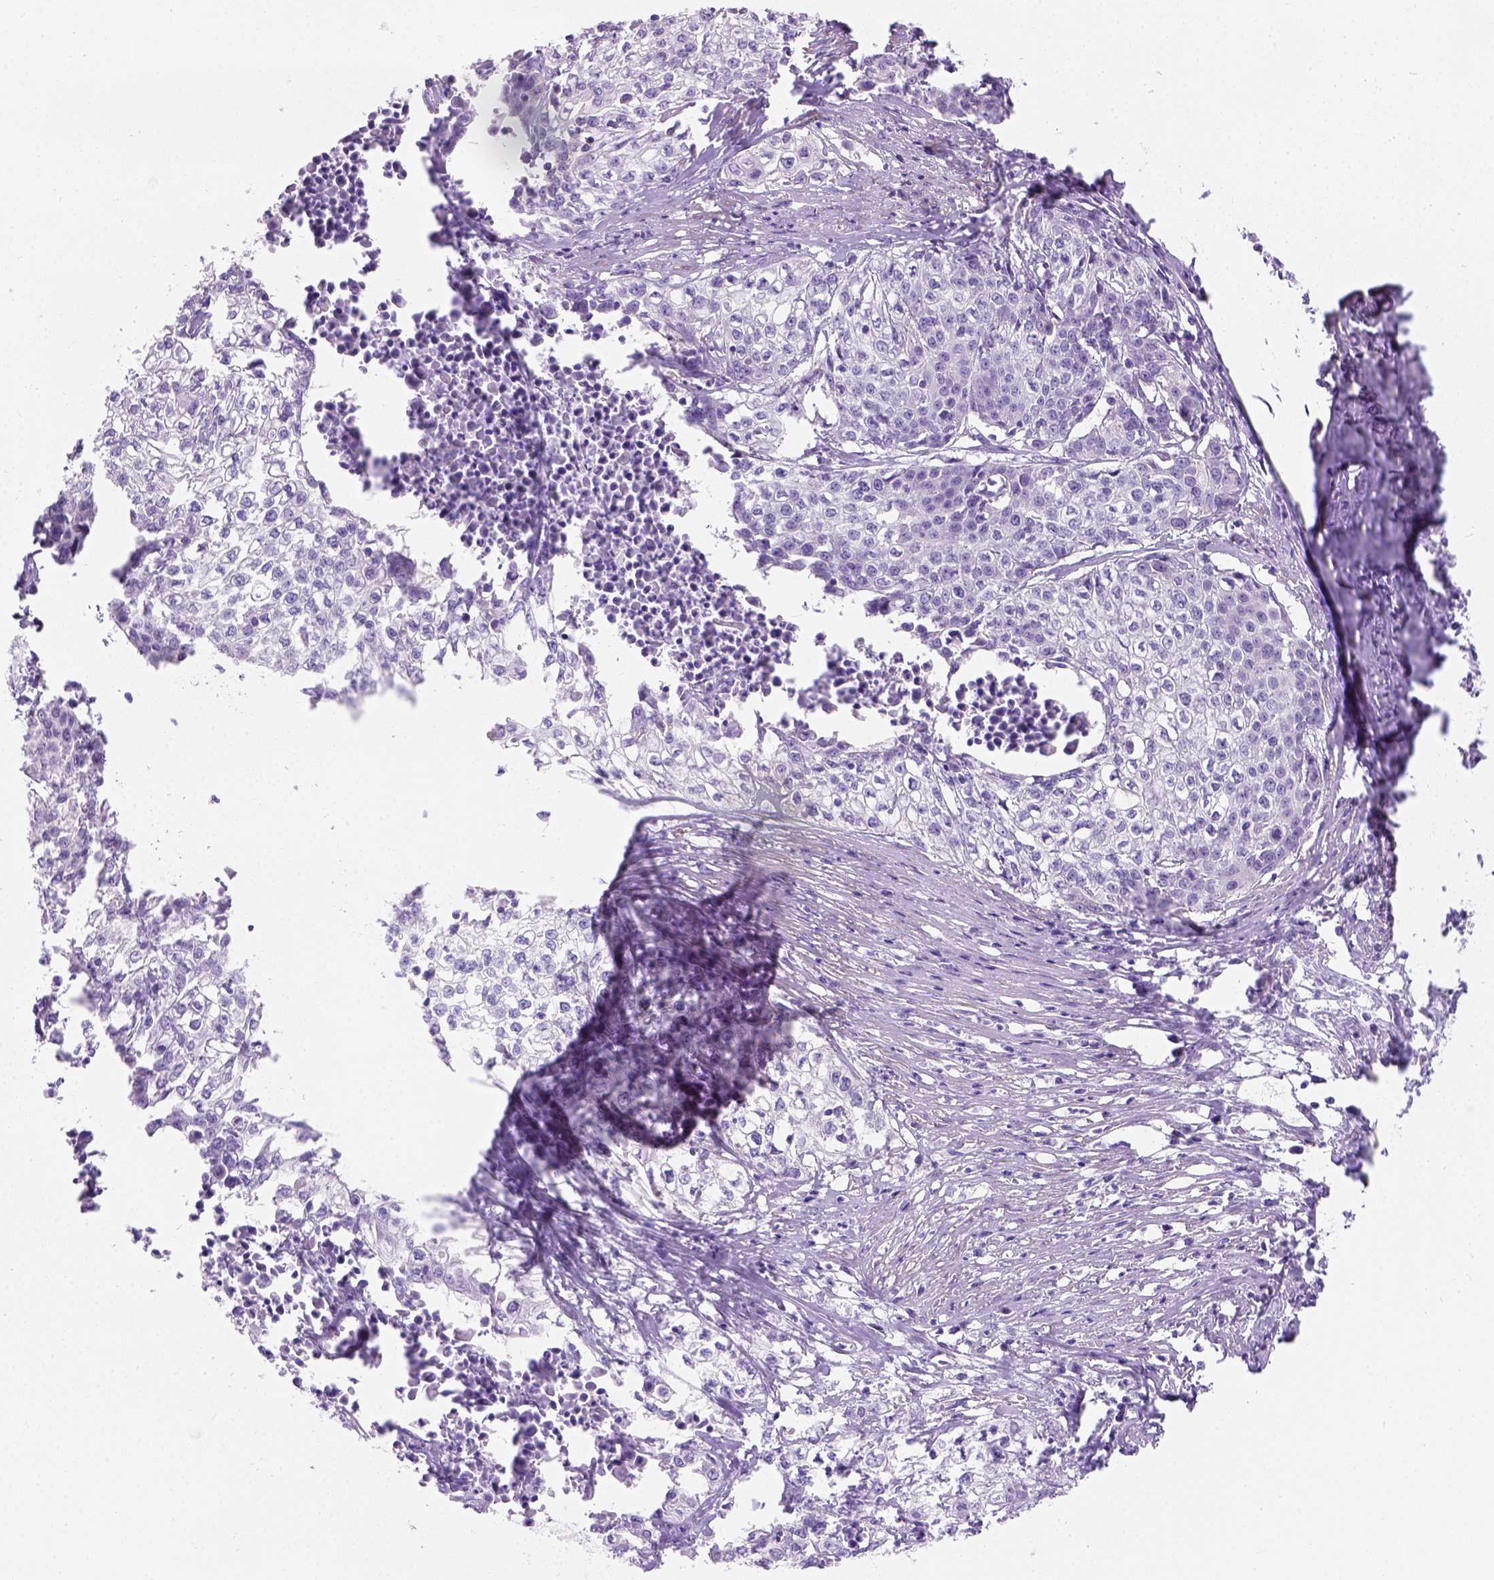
{"staining": {"intensity": "negative", "quantity": "none", "location": "none"}, "tissue": "cervical cancer", "cell_type": "Tumor cells", "image_type": "cancer", "snomed": [{"axis": "morphology", "description": "Squamous cell carcinoma, NOS"}, {"axis": "topography", "description": "Cervix"}], "caption": "Immunohistochemistry of cervical squamous cell carcinoma reveals no staining in tumor cells. (DAB (3,3'-diaminobenzidine) immunohistochemistry (IHC) visualized using brightfield microscopy, high magnification).", "gene": "PHF7", "patient": {"sex": "female", "age": 39}}